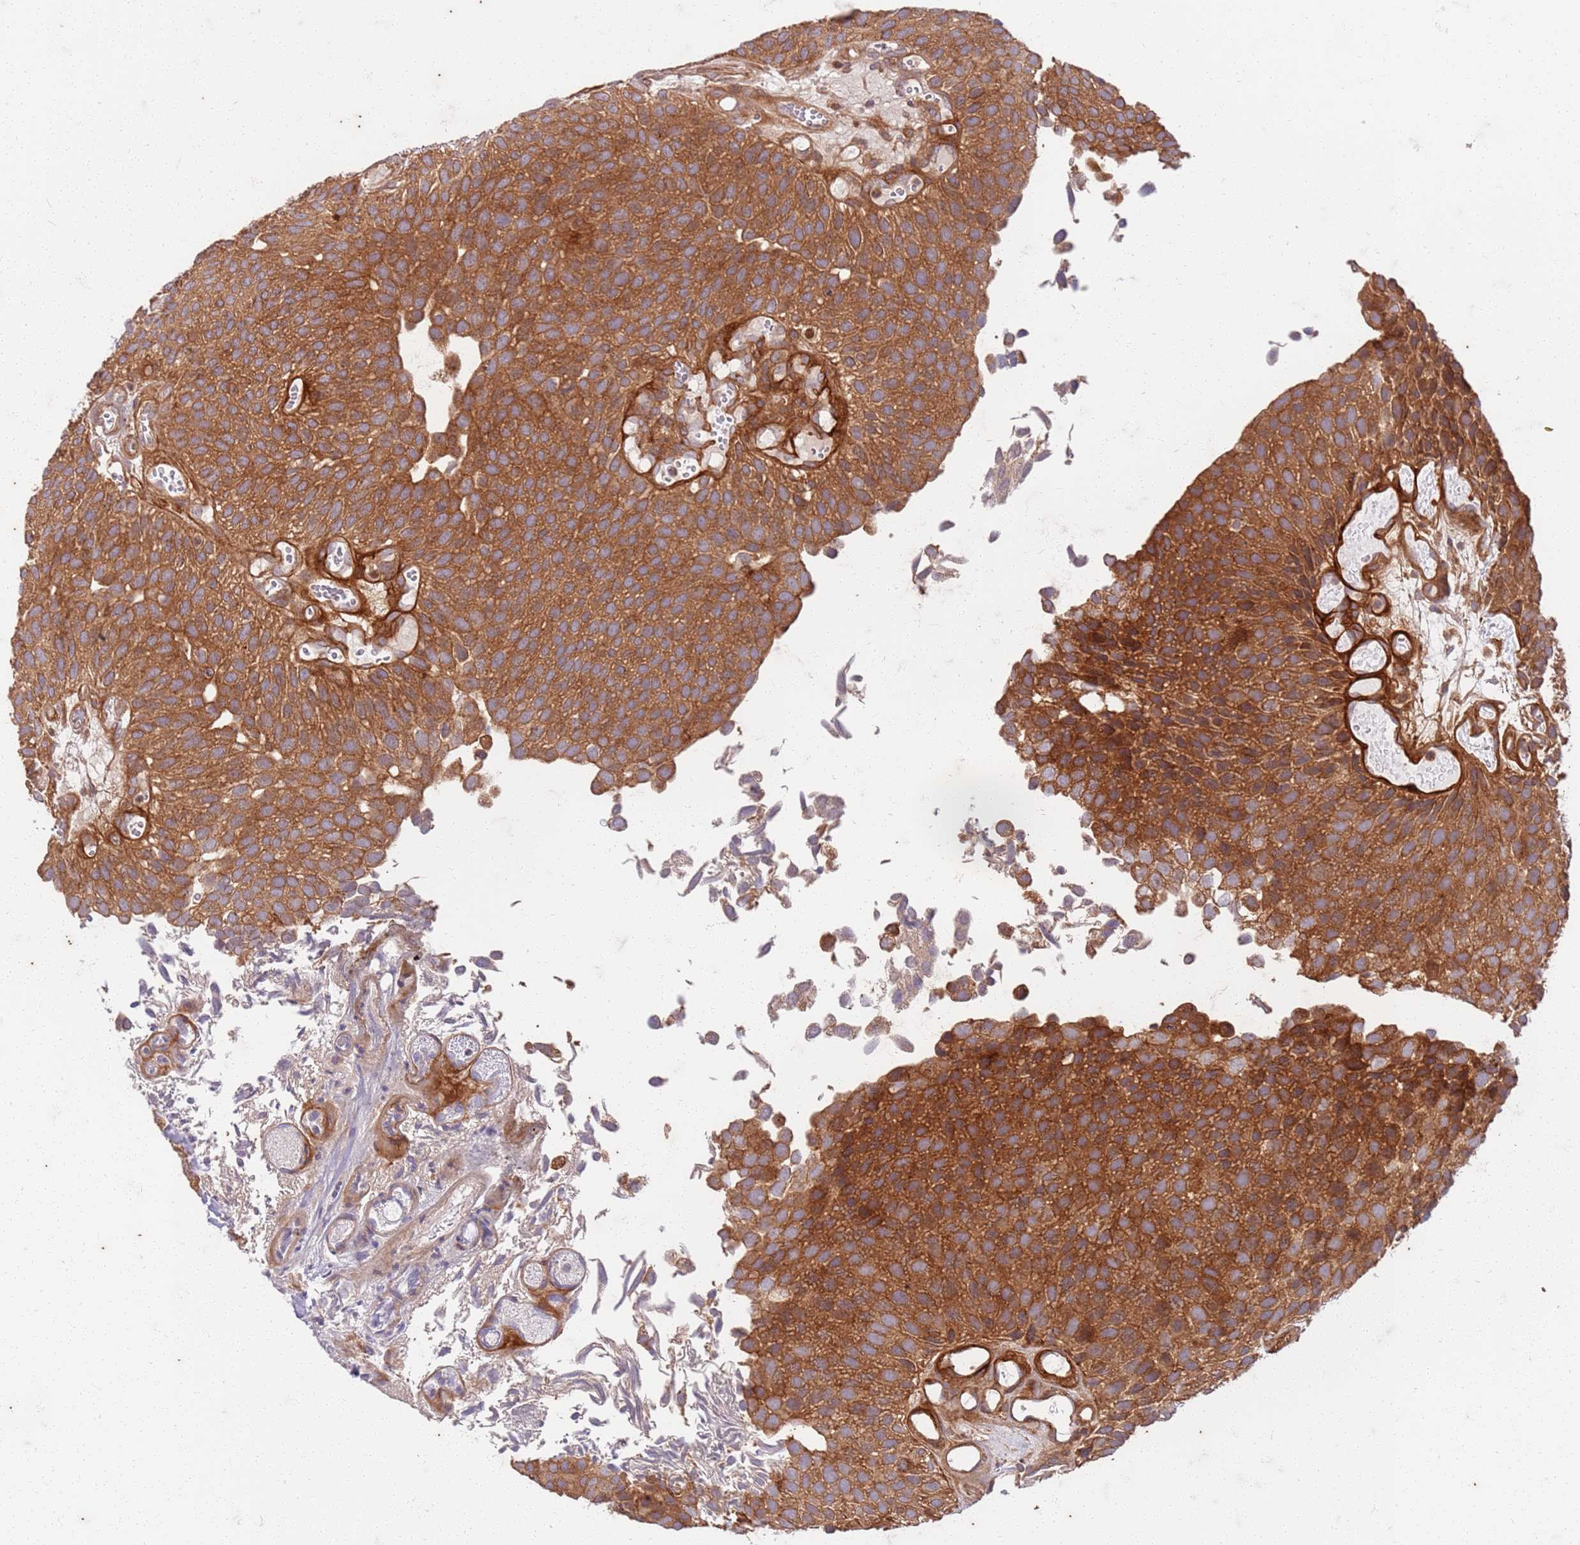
{"staining": {"intensity": "strong", "quantity": ">75%", "location": "cytoplasmic/membranous"}, "tissue": "urothelial cancer", "cell_type": "Tumor cells", "image_type": "cancer", "snomed": [{"axis": "morphology", "description": "Urothelial carcinoma, Low grade"}, {"axis": "topography", "description": "Urinary bladder"}], "caption": "An image of human urothelial carcinoma (low-grade) stained for a protein displays strong cytoplasmic/membranous brown staining in tumor cells. Using DAB (3,3'-diaminobenzidine) (brown) and hematoxylin (blue) stains, captured at high magnification using brightfield microscopy.", "gene": "OSBP", "patient": {"sex": "male", "age": 89}}